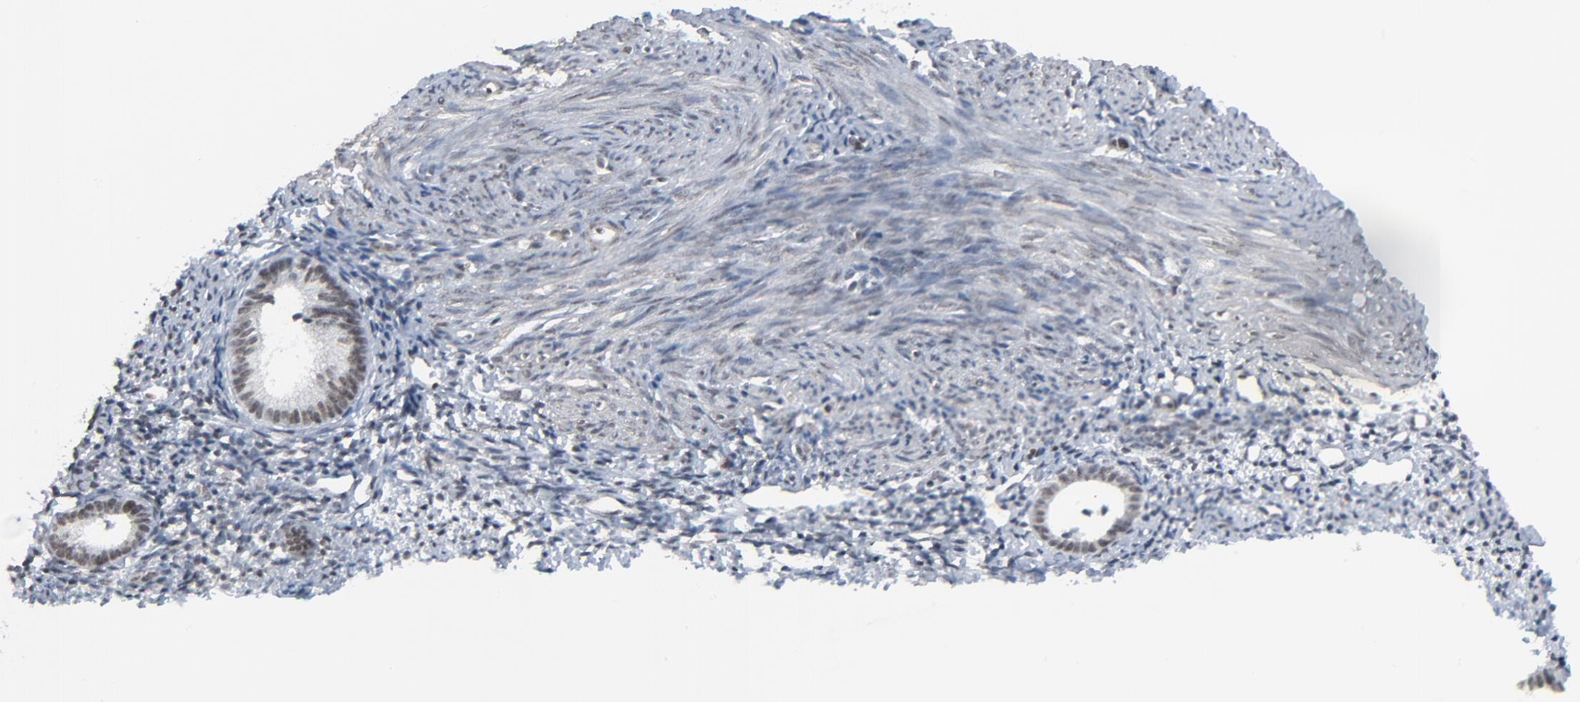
{"staining": {"intensity": "negative", "quantity": "none", "location": "none"}, "tissue": "endometrium", "cell_type": "Cells in endometrial stroma", "image_type": "normal", "snomed": [{"axis": "morphology", "description": "Normal tissue, NOS"}, {"axis": "topography", "description": "Smooth muscle"}, {"axis": "topography", "description": "Endometrium"}], "caption": "This is an immunohistochemistry micrograph of benign human endometrium. There is no staining in cells in endometrial stroma.", "gene": "FBXO28", "patient": {"sex": "female", "age": 57}}